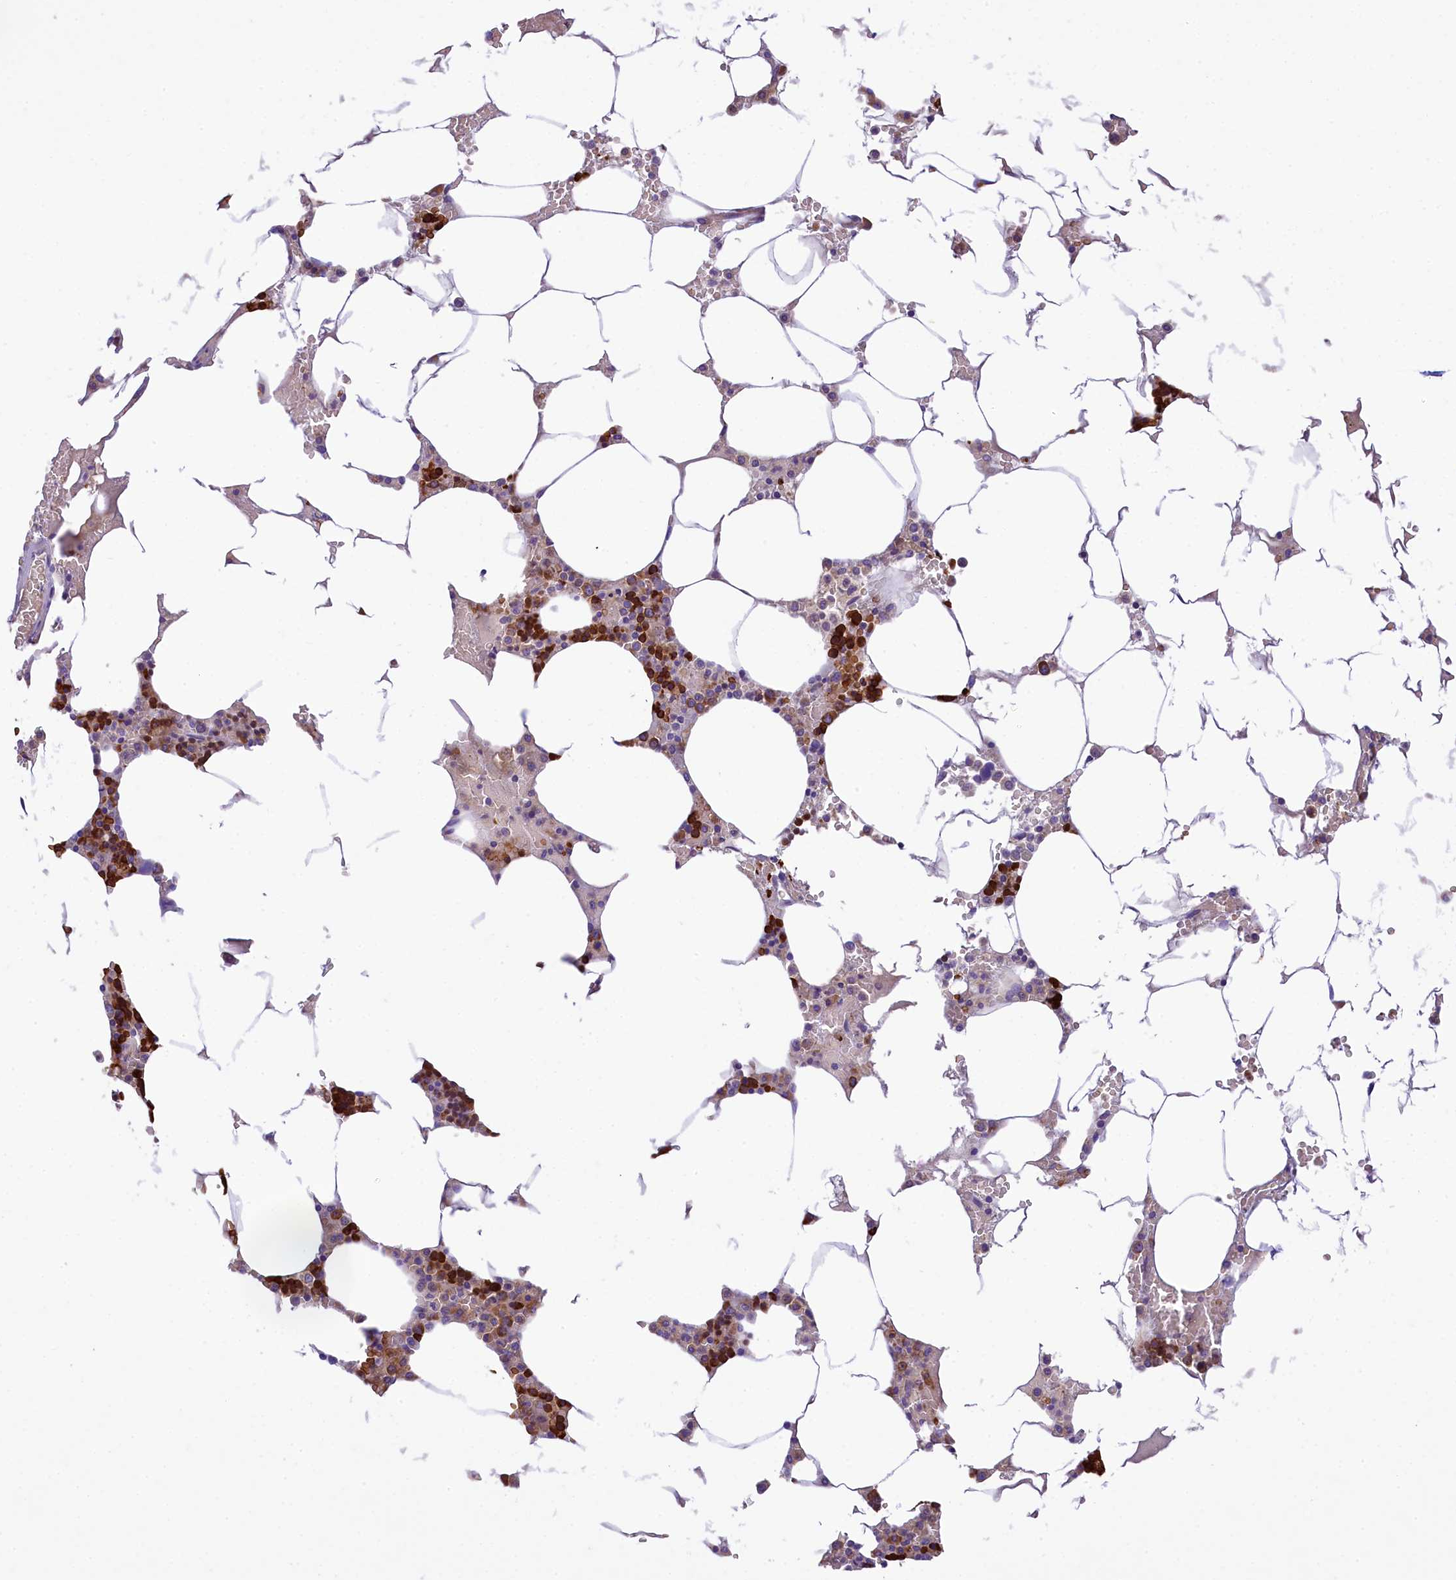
{"staining": {"intensity": "strong", "quantity": "25%-75%", "location": "cytoplasmic/membranous"}, "tissue": "bone marrow", "cell_type": "Hematopoietic cells", "image_type": "normal", "snomed": [{"axis": "morphology", "description": "Normal tissue, NOS"}, {"axis": "topography", "description": "Bone marrow"}], "caption": "Bone marrow stained with DAB immunohistochemistry demonstrates high levels of strong cytoplasmic/membranous staining in approximately 25%-75% of hematopoietic cells. The protein is shown in brown color, while the nuclei are stained blue.", "gene": "LARP4", "patient": {"sex": "male", "age": 70}}